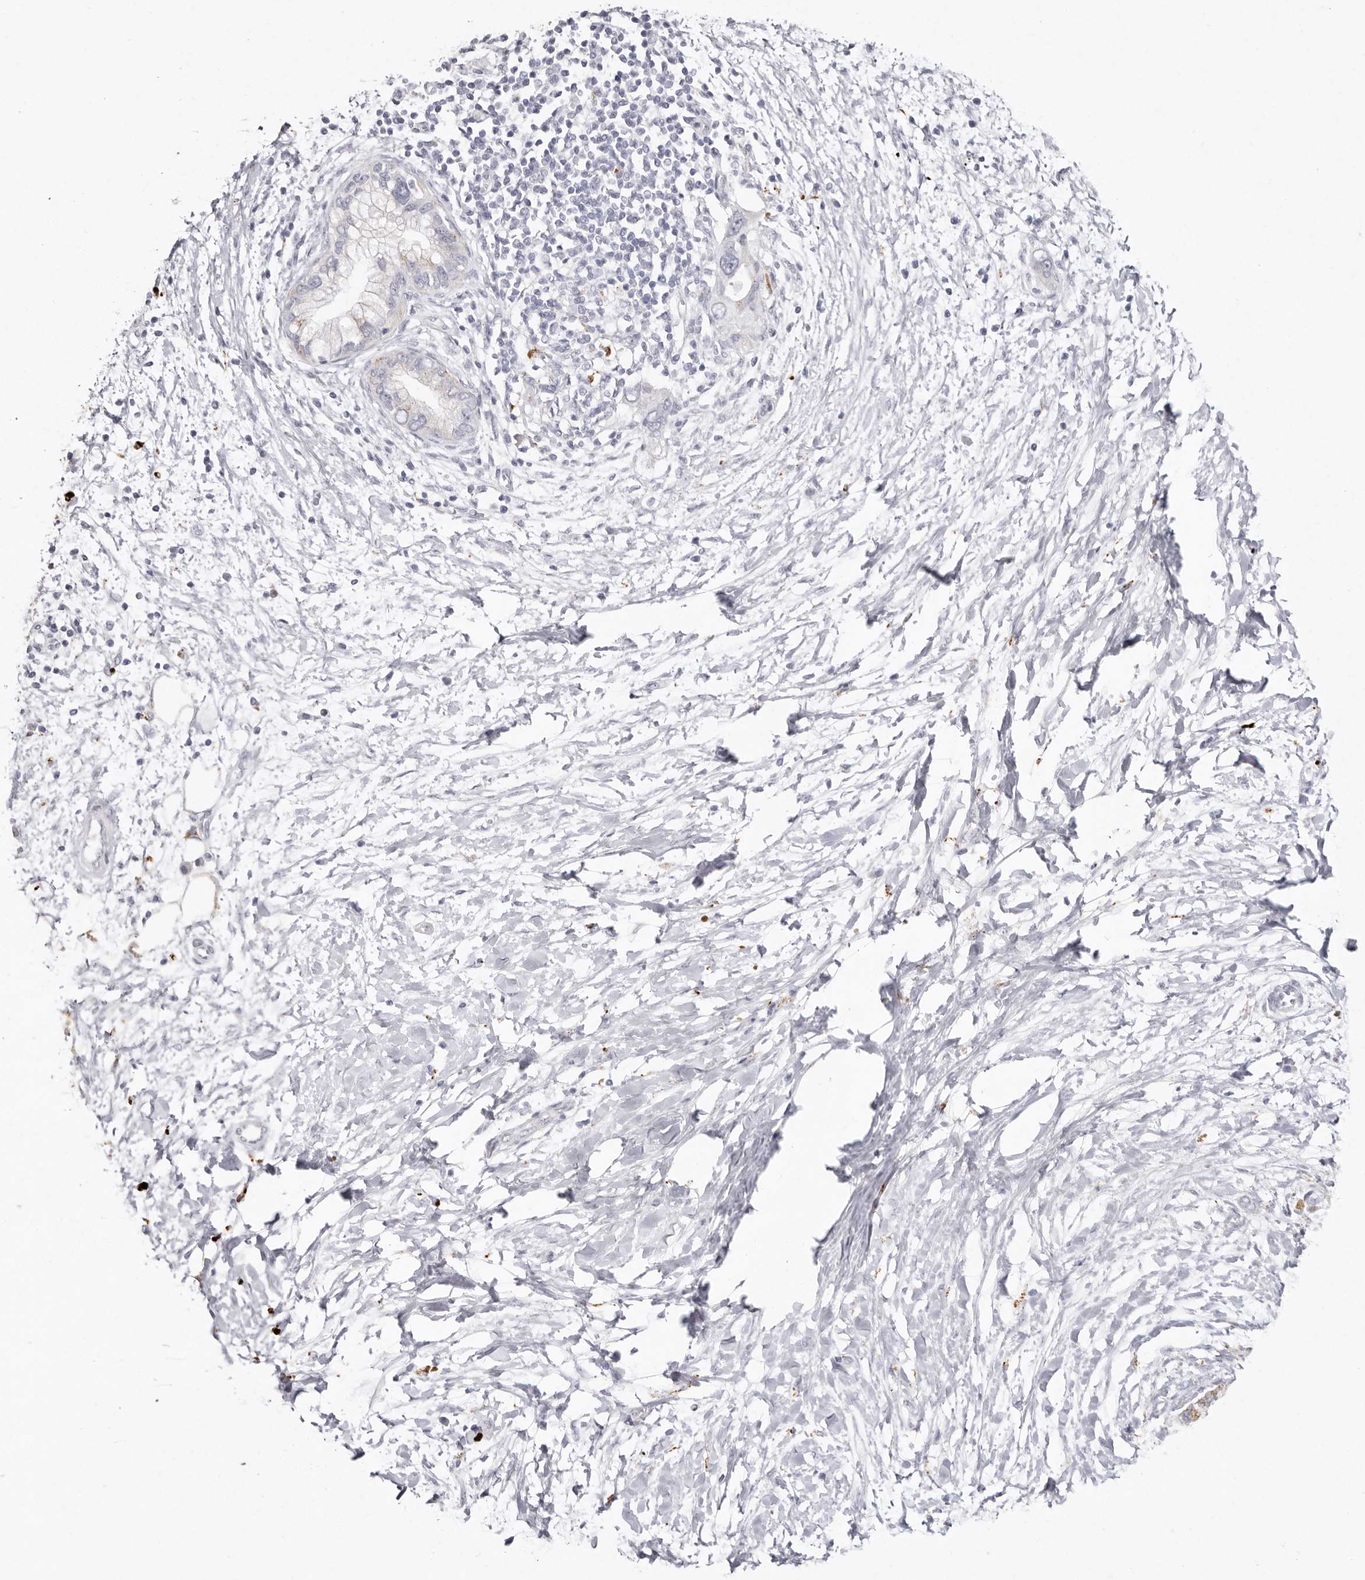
{"staining": {"intensity": "negative", "quantity": "none", "location": "none"}, "tissue": "pancreatic cancer", "cell_type": "Tumor cells", "image_type": "cancer", "snomed": [{"axis": "morphology", "description": "Normal tissue, NOS"}, {"axis": "morphology", "description": "Adenocarcinoma, NOS"}, {"axis": "topography", "description": "Pancreas"}, {"axis": "topography", "description": "Peripheral nerve tissue"}], "caption": "Pancreatic cancer was stained to show a protein in brown. There is no significant staining in tumor cells.", "gene": "FAM185A", "patient": {"sex": "male", "age": 59}}